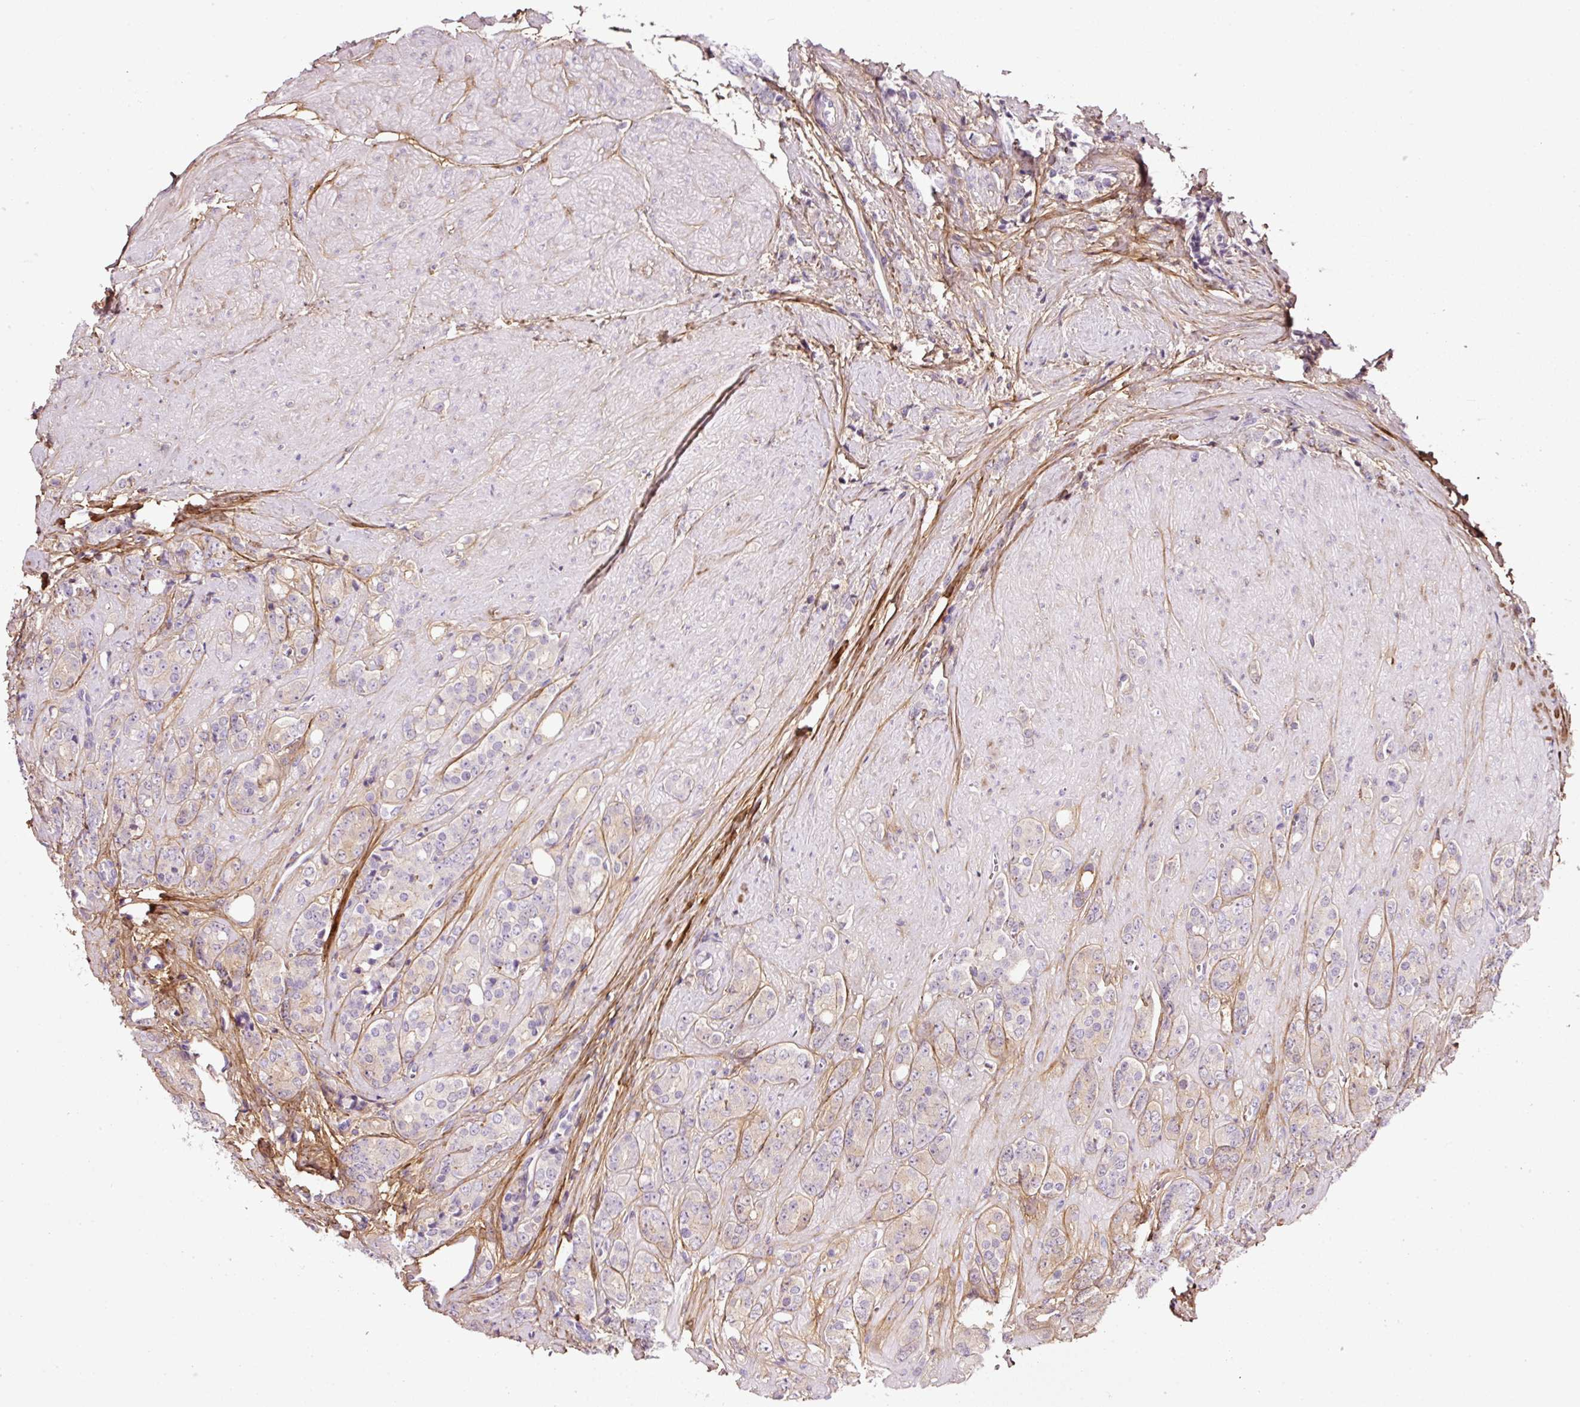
{"staining": {"intensity": "weak", "quantity": "25%-75%", "location": "cytoplasmic/membranous"}, "tissue": "prostate cancer", "cell_type": "Tumor cells", "image_type": "cancer", "snomed": [{"axis": "morphology", "description": "Adenocarcinoma, High grade"}, {"axis": "topography", "description": "Prostate"}], "caption": "Immunohistochemical staining of human prostate cancer exhibits weak cytoplasmic/membranous protein positivity in about 25%-75% of tumor cells.", "gene": "SOS2", "patient": {"sex": "male", "age": 62}}